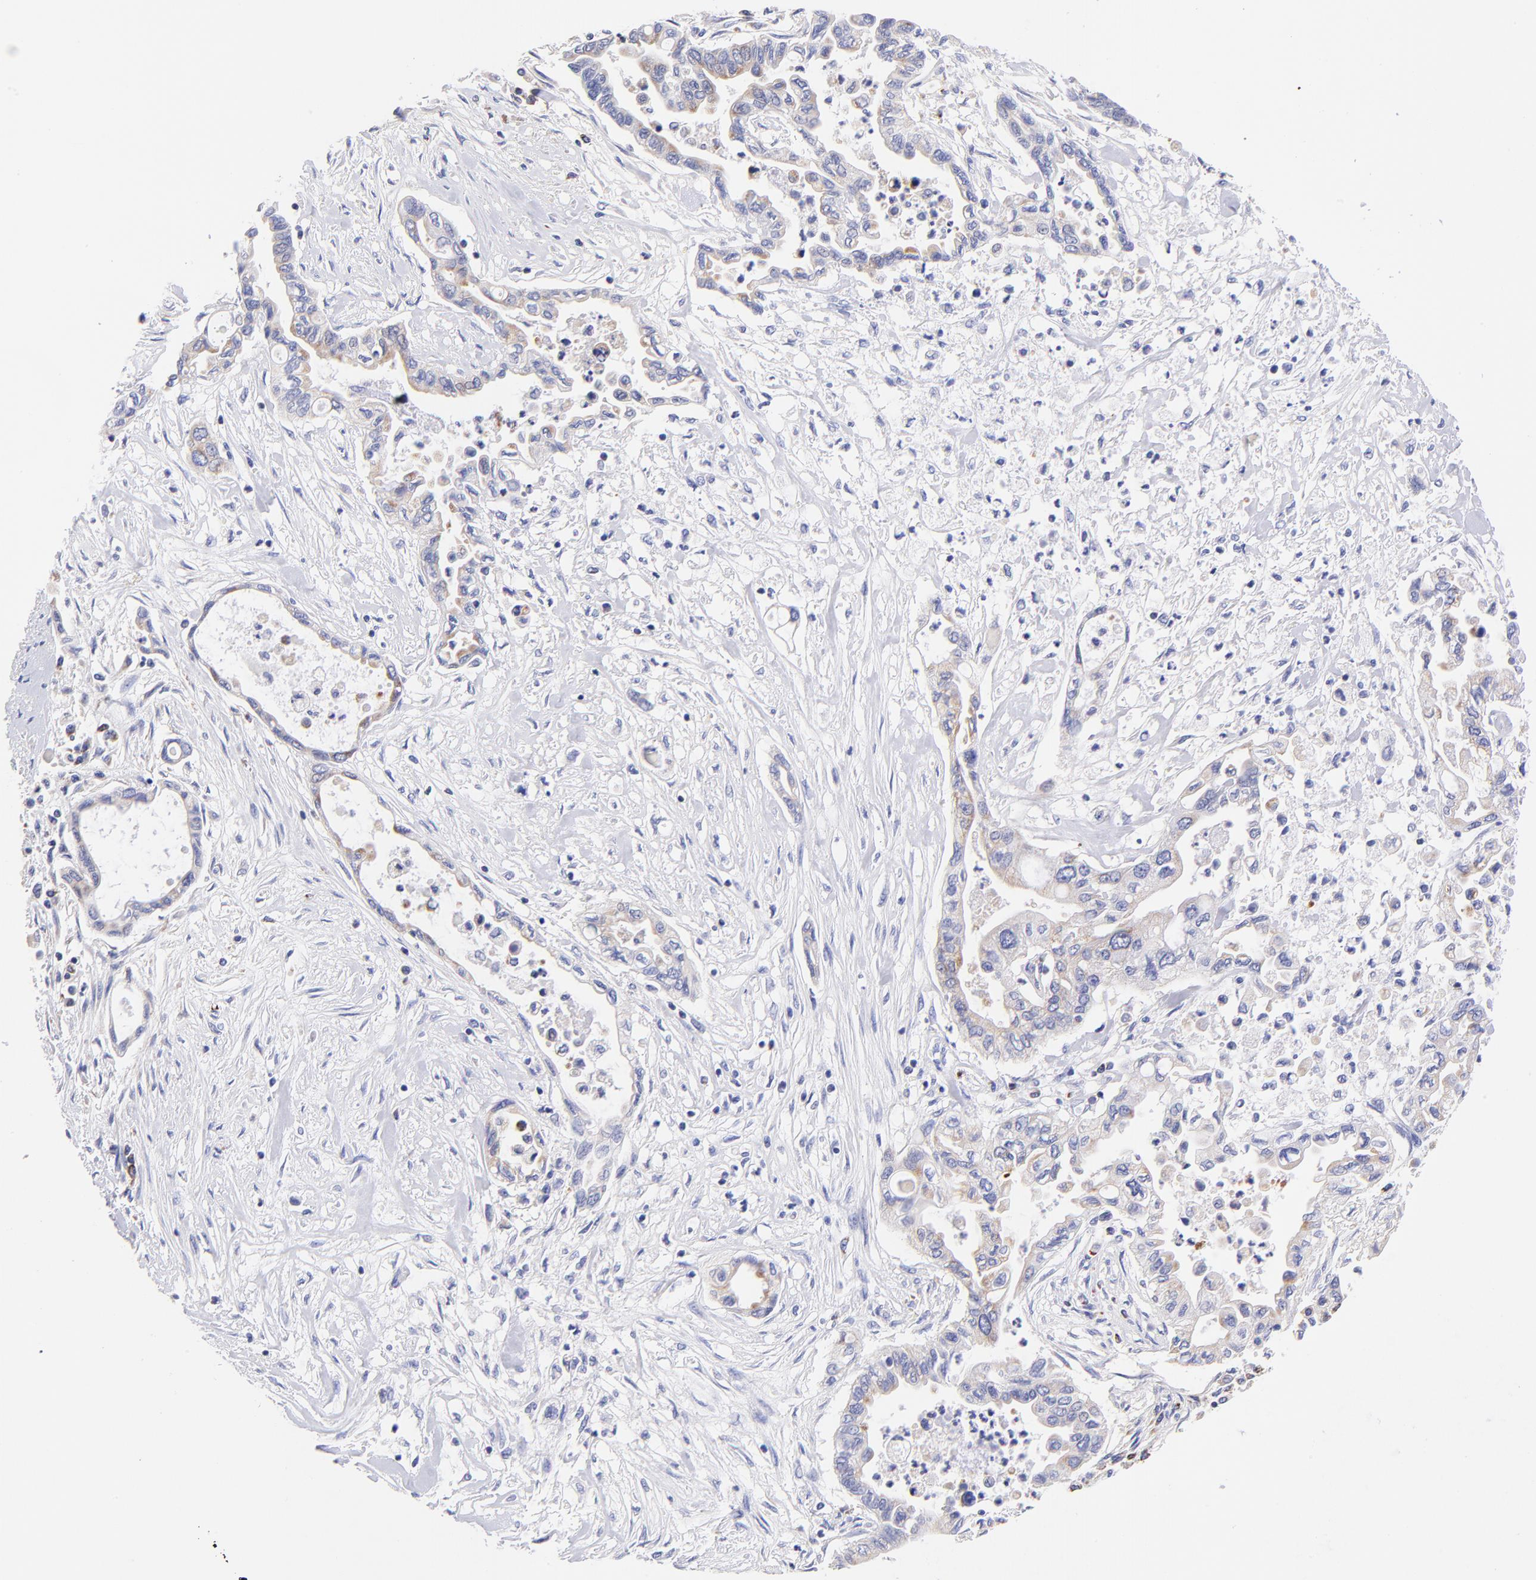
{"staining": {"intensity": "weak", "quantity": "25%-75%", "location": "cytoplasmic/membranous"}, "tissue": "pancreatic cancer", "cell_type": "Tumor cells", "image_type": "cancer", "snomed": [{"axis": "morphology", "description": "Adenocarcinoma, NOS"}, {"axis": "topography", "description": "Pancreas"}], "caption": "Tumor cells show weak cytoplasmic/membranous staining in about 25%-75% of cells in adenocarcinoma (pancreatic).", "gene": "NDUFB7", "patient": {"sex": "female", "age": 57}}